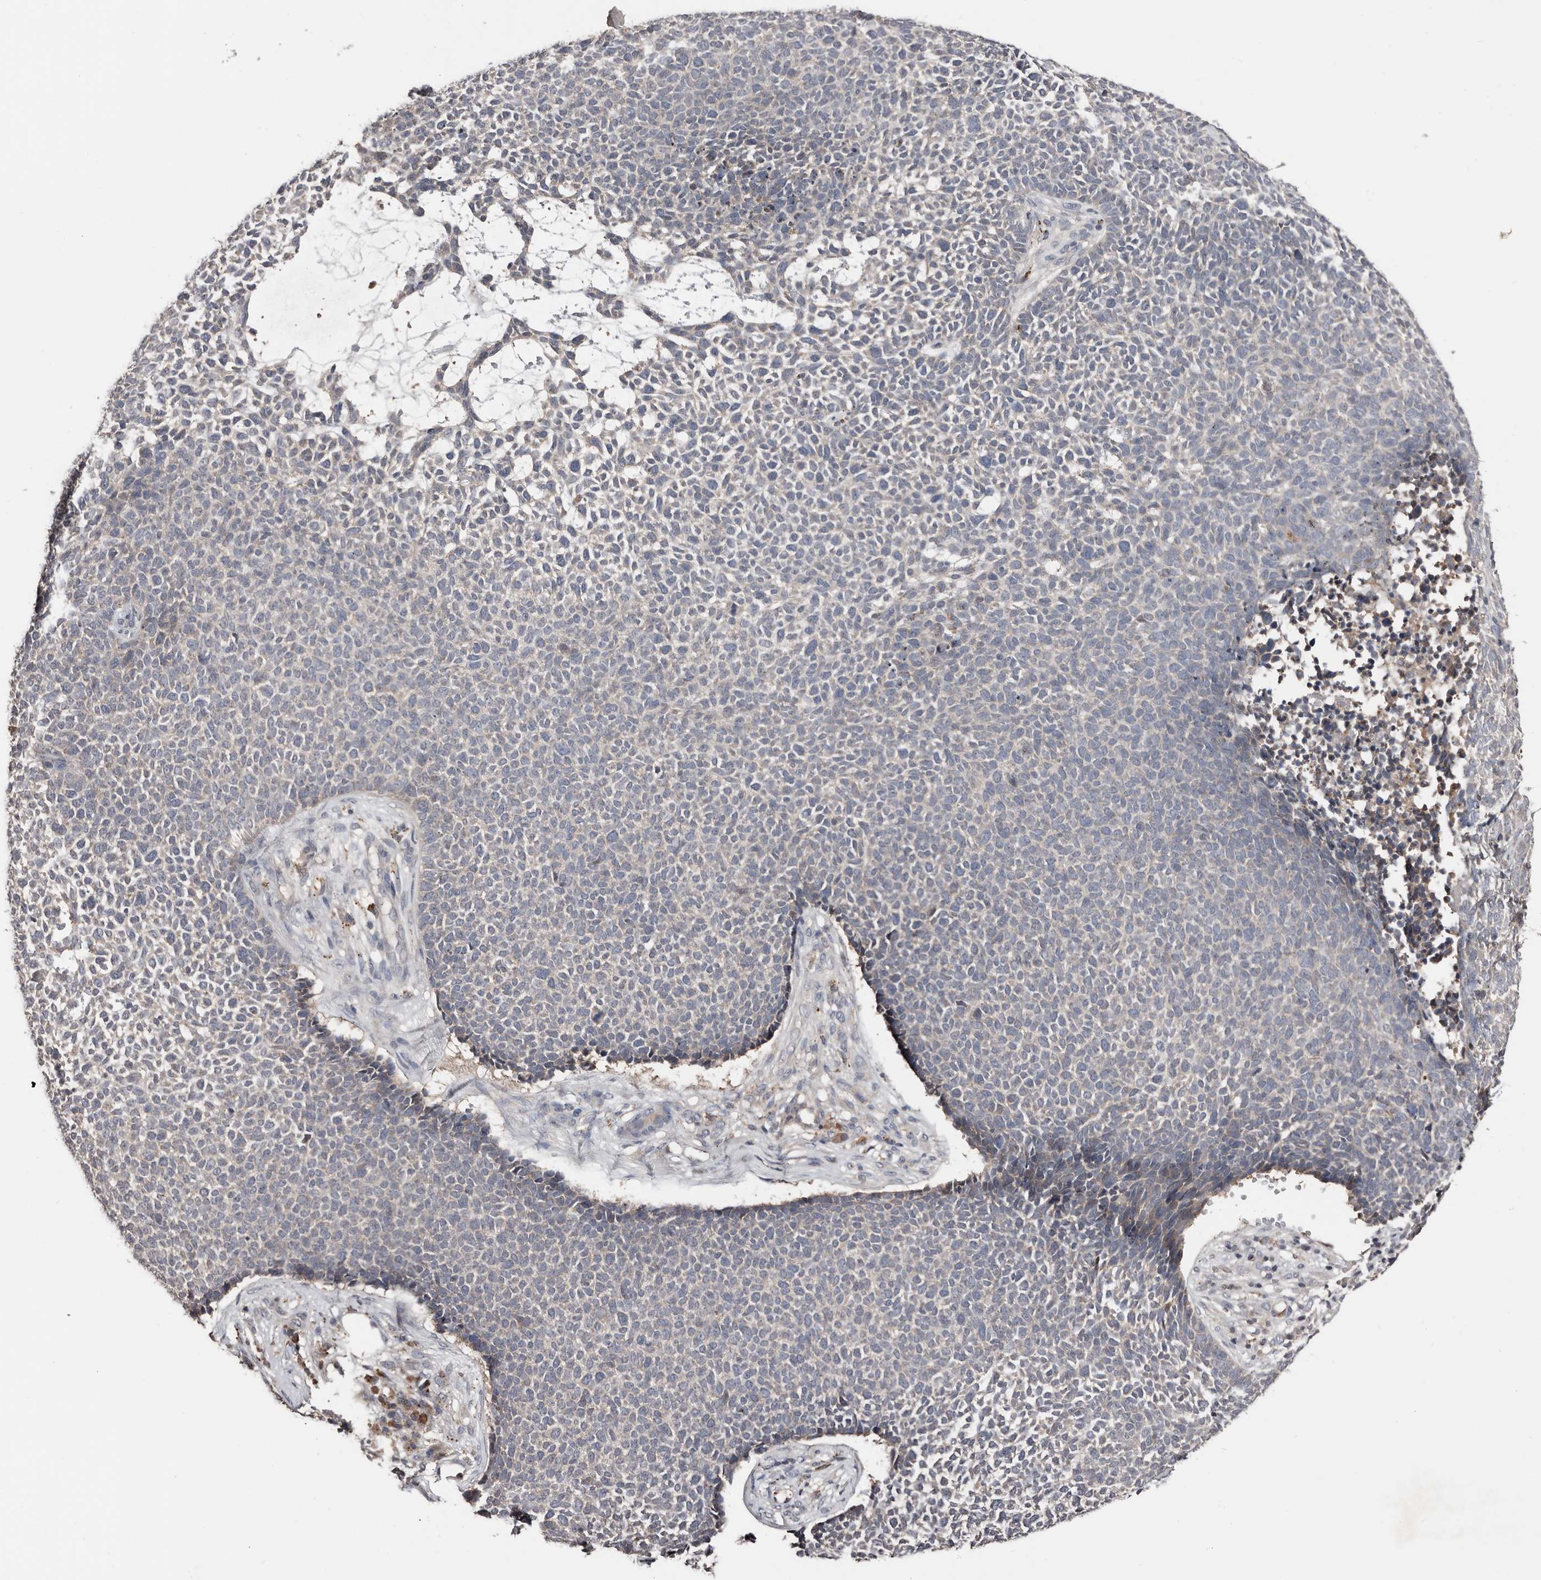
{"staining": {"intensity": "negative", "quantity": "none", "location": "none"}, "tissue": "skin cancer", "cell_type": "Tumor cells", "image_type": "cancer", "snomed": [{"axis": "morphology", "description": "Basal cell carcinoma"}, {"axis": "topography", "description": "Skin"}], "caption": "Photomicrograph shows no protein positivity in tumor cells of basal cell carcinoma (skin) tissue.", "gene": "SLC39A2", "patient": {"sex": "female", "age": 84}}